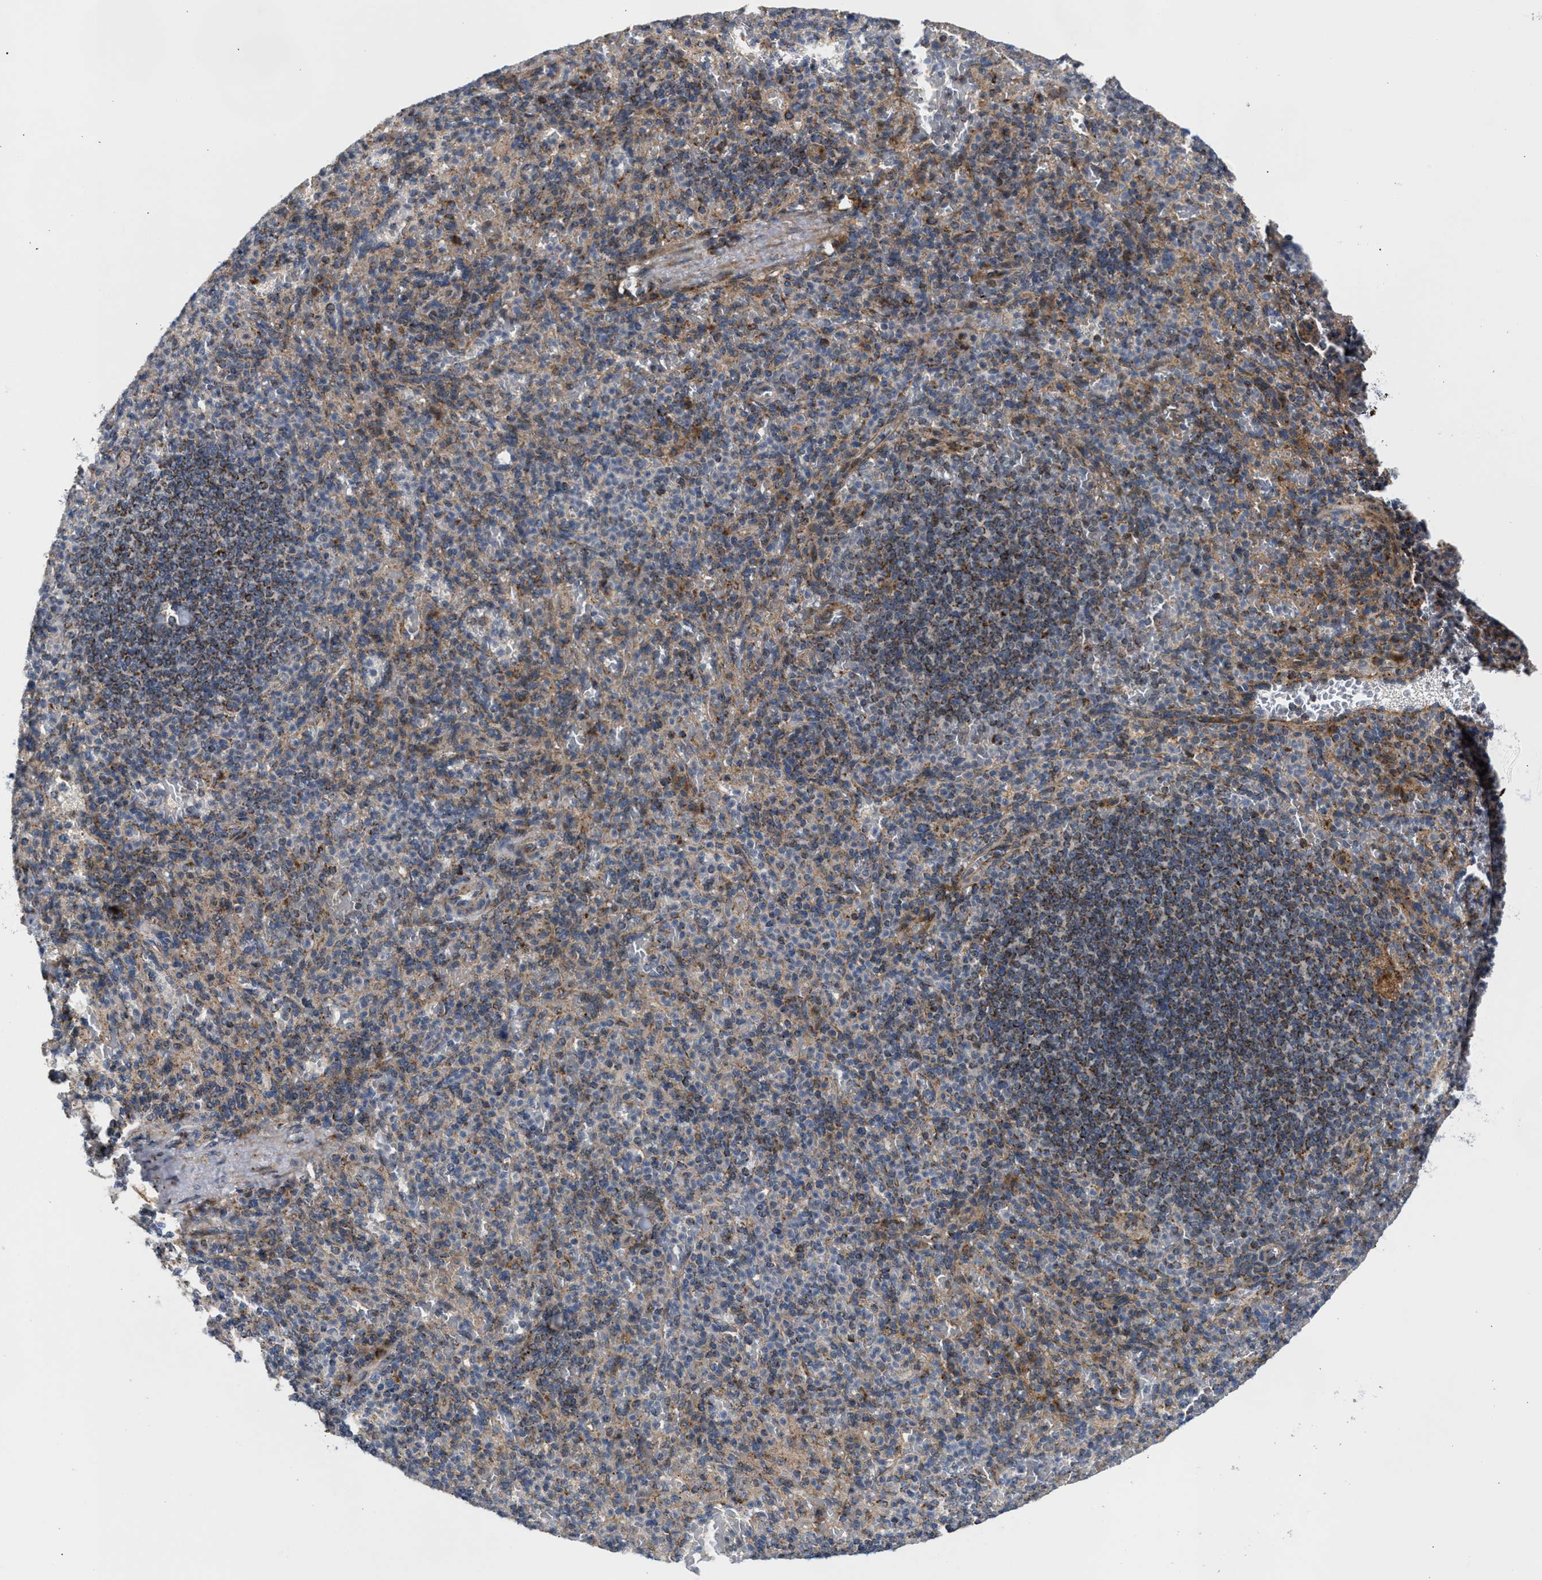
{"staining": {"intensity": "weak", "quantity": ">75%", "location": "cytoplasmic/membranous"}, "tissue": "spleen", "cell_type": "Cells in red pulp", "image_type": "normal", "snomed": [{"axis": "morphology", "description": "Normal tissue, NOS"}, {"axis": "topography", "description": "Spleen"}], "caption": "Normal spleen exhibits weak cytoplasmic/membranous positivity in about >75% of cells in red pulp (DAB IHC, brown staining for protein, blue staining for nuclei)..", "gene": "TACO1", "patient": {"sex": "female", "age": 74}}